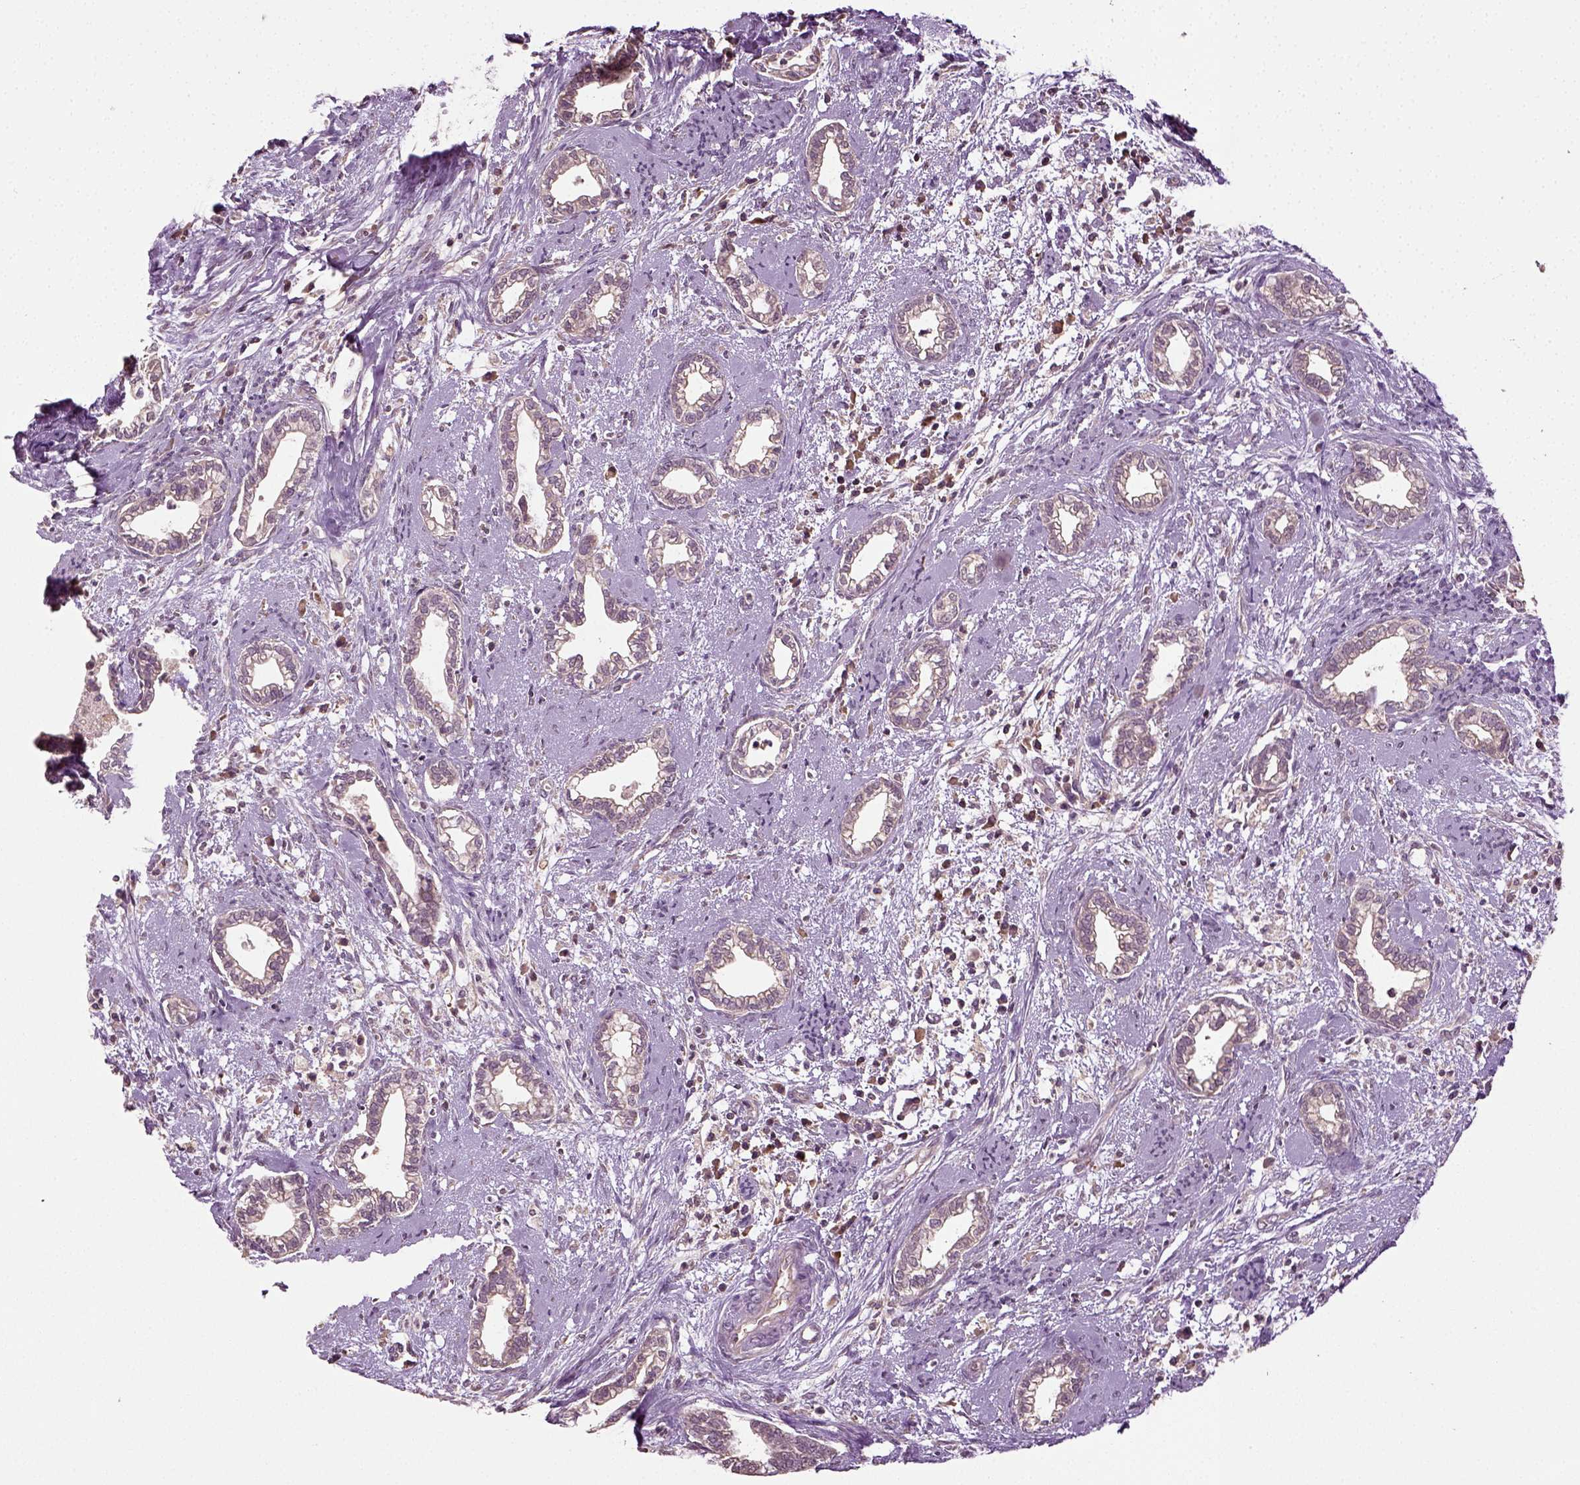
{"staining": {"intensity": "negative", "quantity": "none", "location": "none"}, "tissue": "cervical cancer", "cell_type": "Tumor cells", "image_type": "cancer", "snomed": [{"axis": "morphology", "description": "Adenocarcinoma, NOS"}, {"axis": "topography", "description": "Cervix"}], "caption": "Tumor cells are negative for brown protein staining in cervical cancer (adenocarcinoma). The staining is performed using DAB (3,3'-diaminobenzidine) brown chromogen with nuclei counter-stained in using hematoxylin.", "gene": "ERV3-1", "patient": {"sex": "female", "age": 62}}